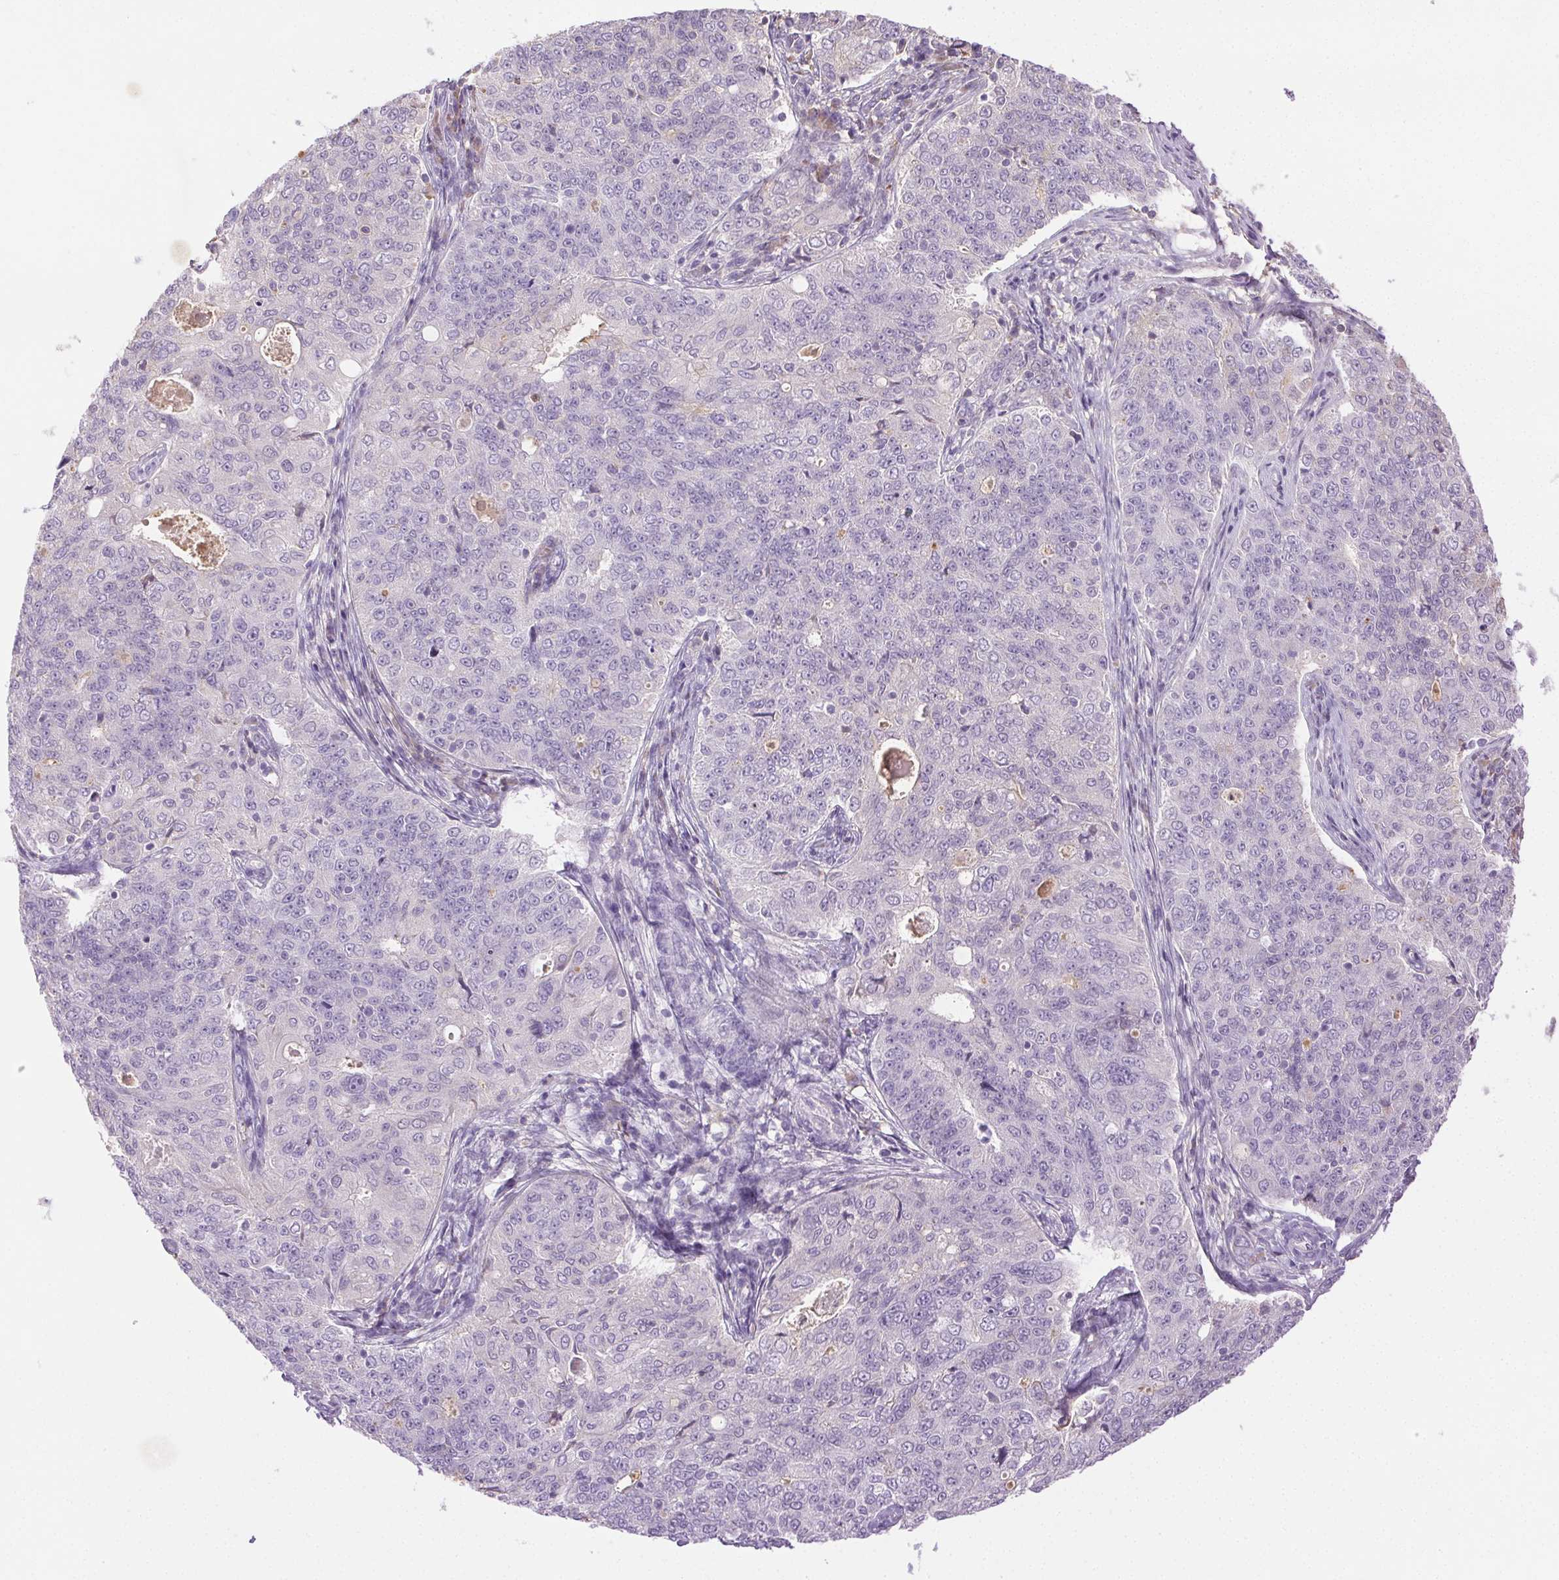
{"staining": {"intensity": "negative", "quantity": "none", "location": "none"}, "tissue": "endometrial cancer", "cell_type": "Tumor cells", "image_type": "cancer", "snomed": [{"axis": "morphology", "description": "Adenocarcinoma, NOS"}, {"axis": "topography", "description": "Endometrium"}], "caption": "Tumor cells are negative for protein expression in human adenocarcinoma (endometrial).", "gene": "BPIFB2", "patient": {"sex": "female", "age": 43}}